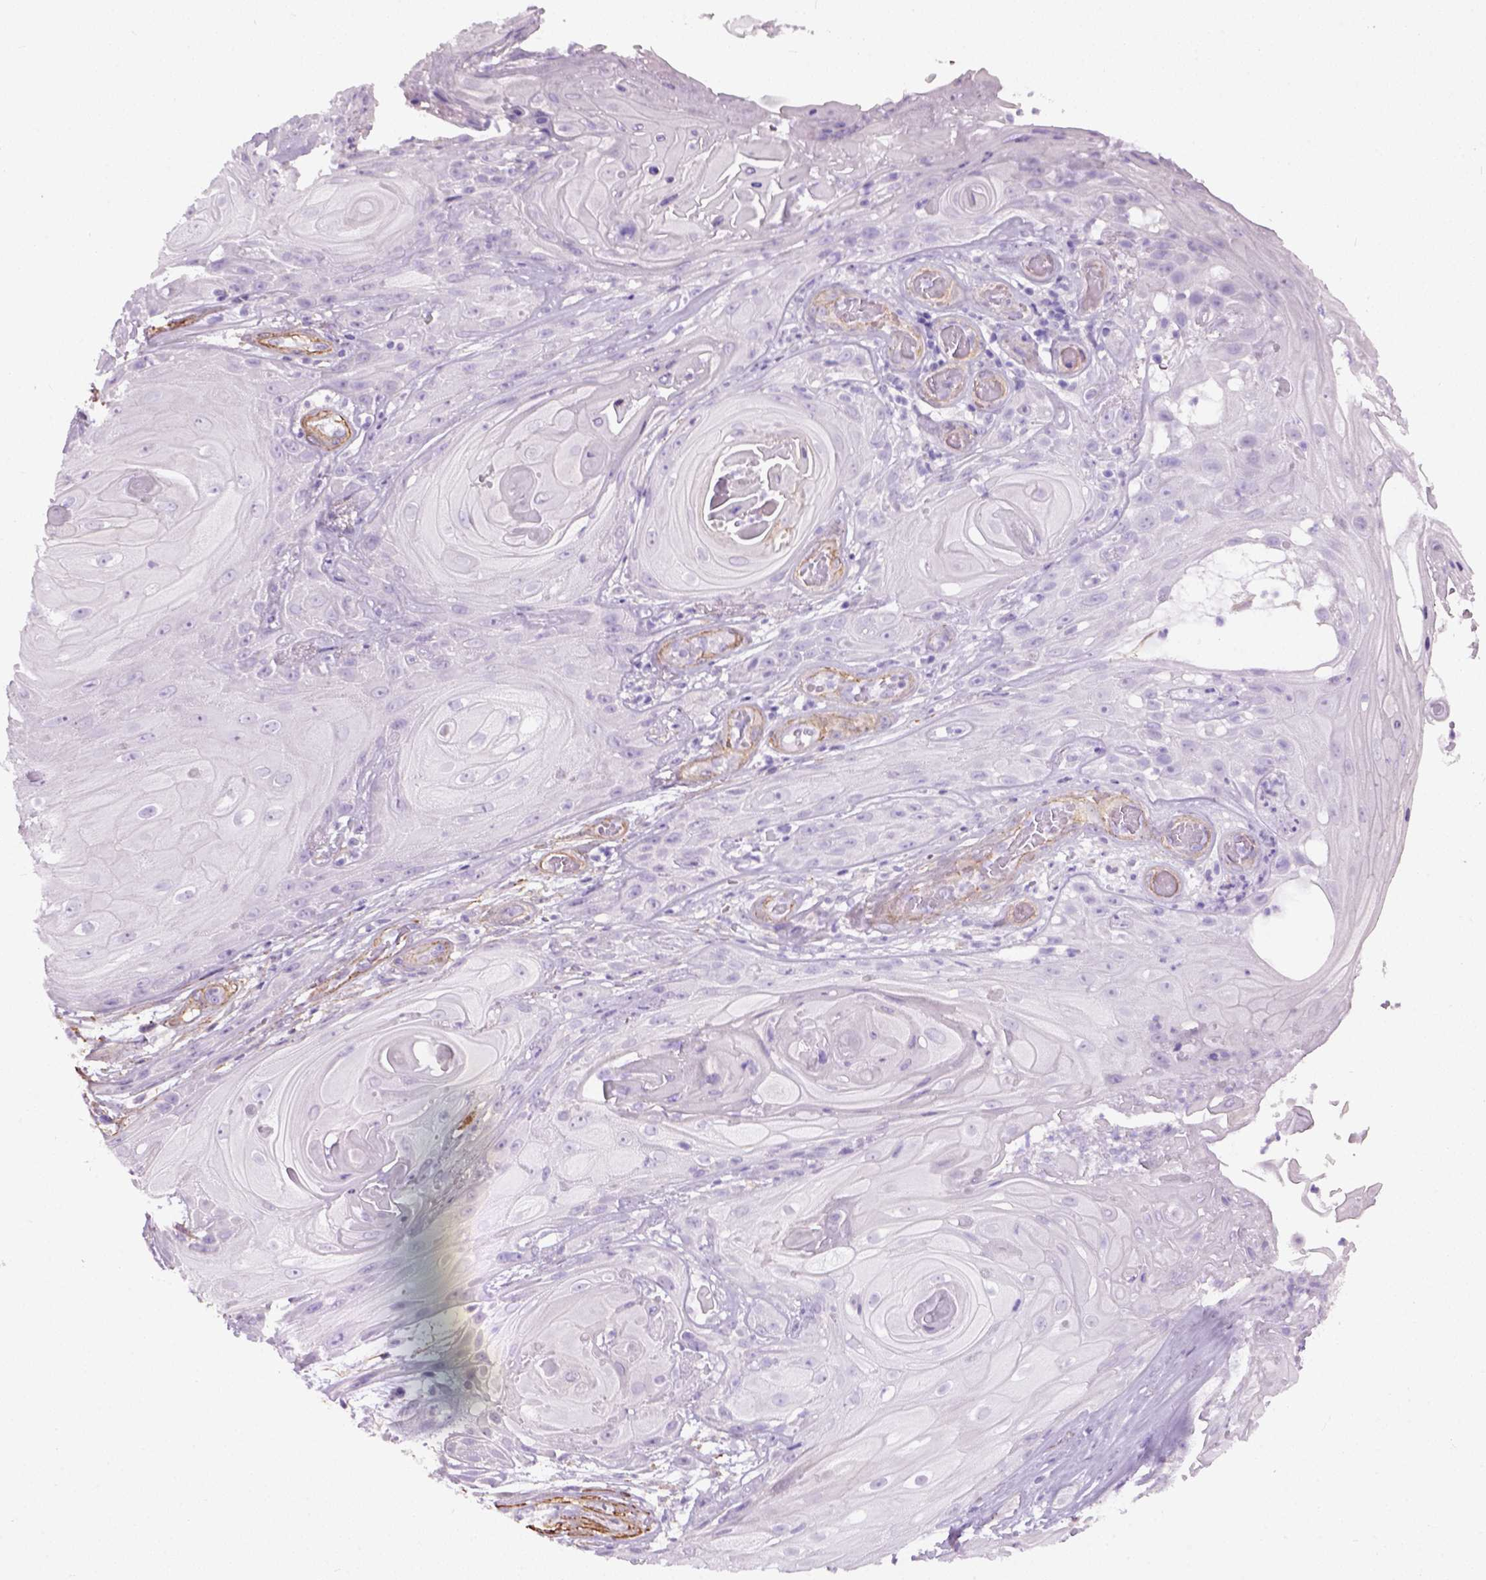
{"staining": {"intensity": "negative", "quantity": "none", "location": "none"}, "tissue": "skin cancer", "cell_type": "Tumor cells", "image_type": "cancer", "snomed": [{"axis": "morphology", "description": "Squamous cell carcinoma, NOS"}, {"axis": "topography", "description": "Skin"}], "caption": "High magnification brightfield microscopy of skin squamous cell carcinoma stained with DAB (brown) and counterstained with hematoxylin (blue): tumor cells show no significant expression. (Stains: DAB IHC with hematoxylin counter stain, Microscopy: brightfield microscopy at high magnification).", "gene": "FAM161A", "patient": {"sex": "male", "age": 62}}